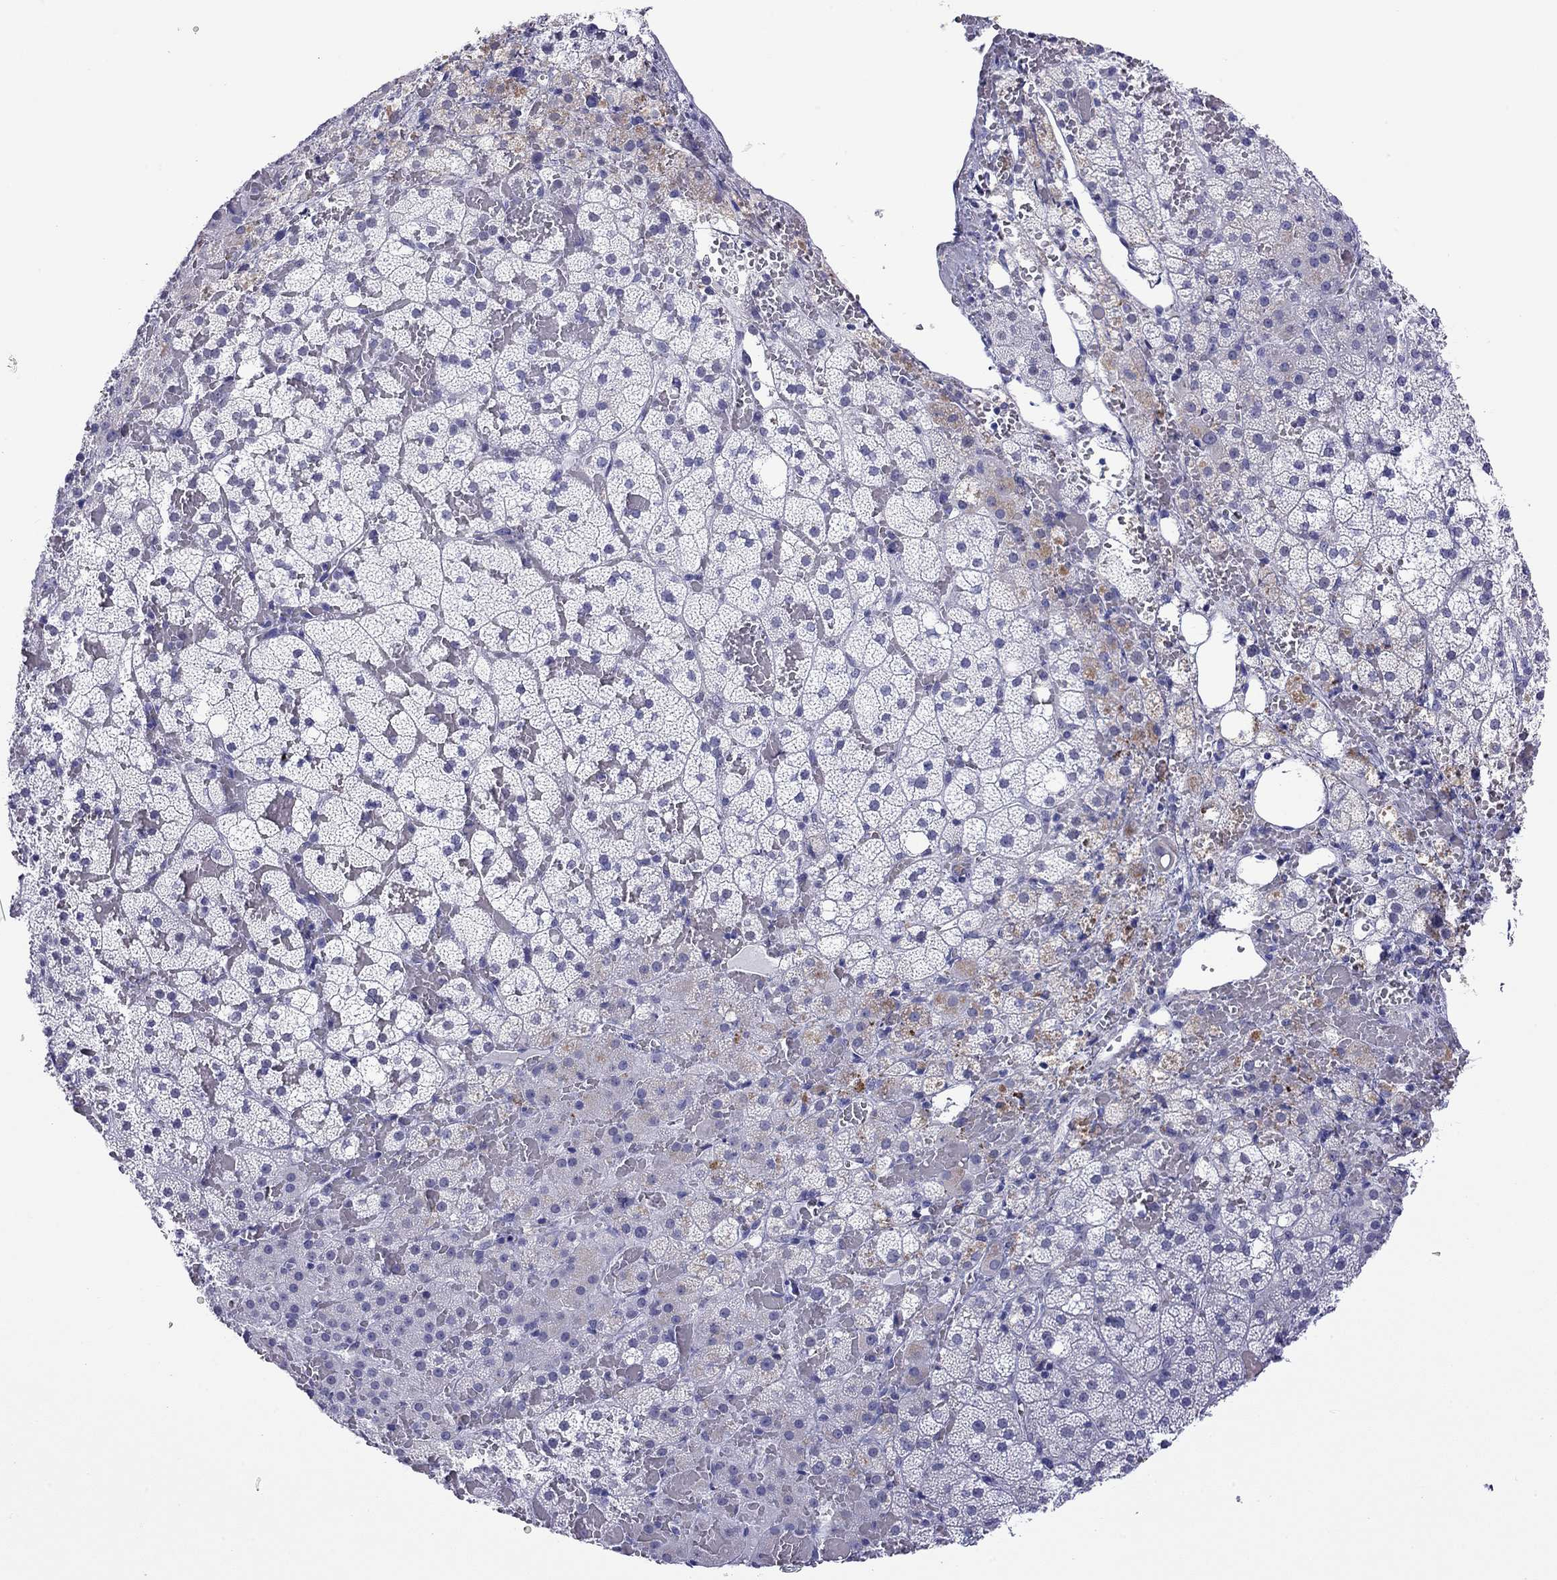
{"staining": {"intensity": "negative", "quantity": "none", "location": "none"}, "tissue": "adrenal gland", "cell_type": "Glandular cells", "image_type": "normal", "snomed": [{"axis": "morphology", "description": "Normal tissue, NOS"}, {"axis": "topography", "description": "Adrenal gland"}], "caption": "Glandular cells show no significant expression in normal adrenal gland. (Immunohistochemistry (ihc), brightfield microscopy, high magnification).", "gene": "SLC30A8", "patient": {"sex": "male", "age": 53}}